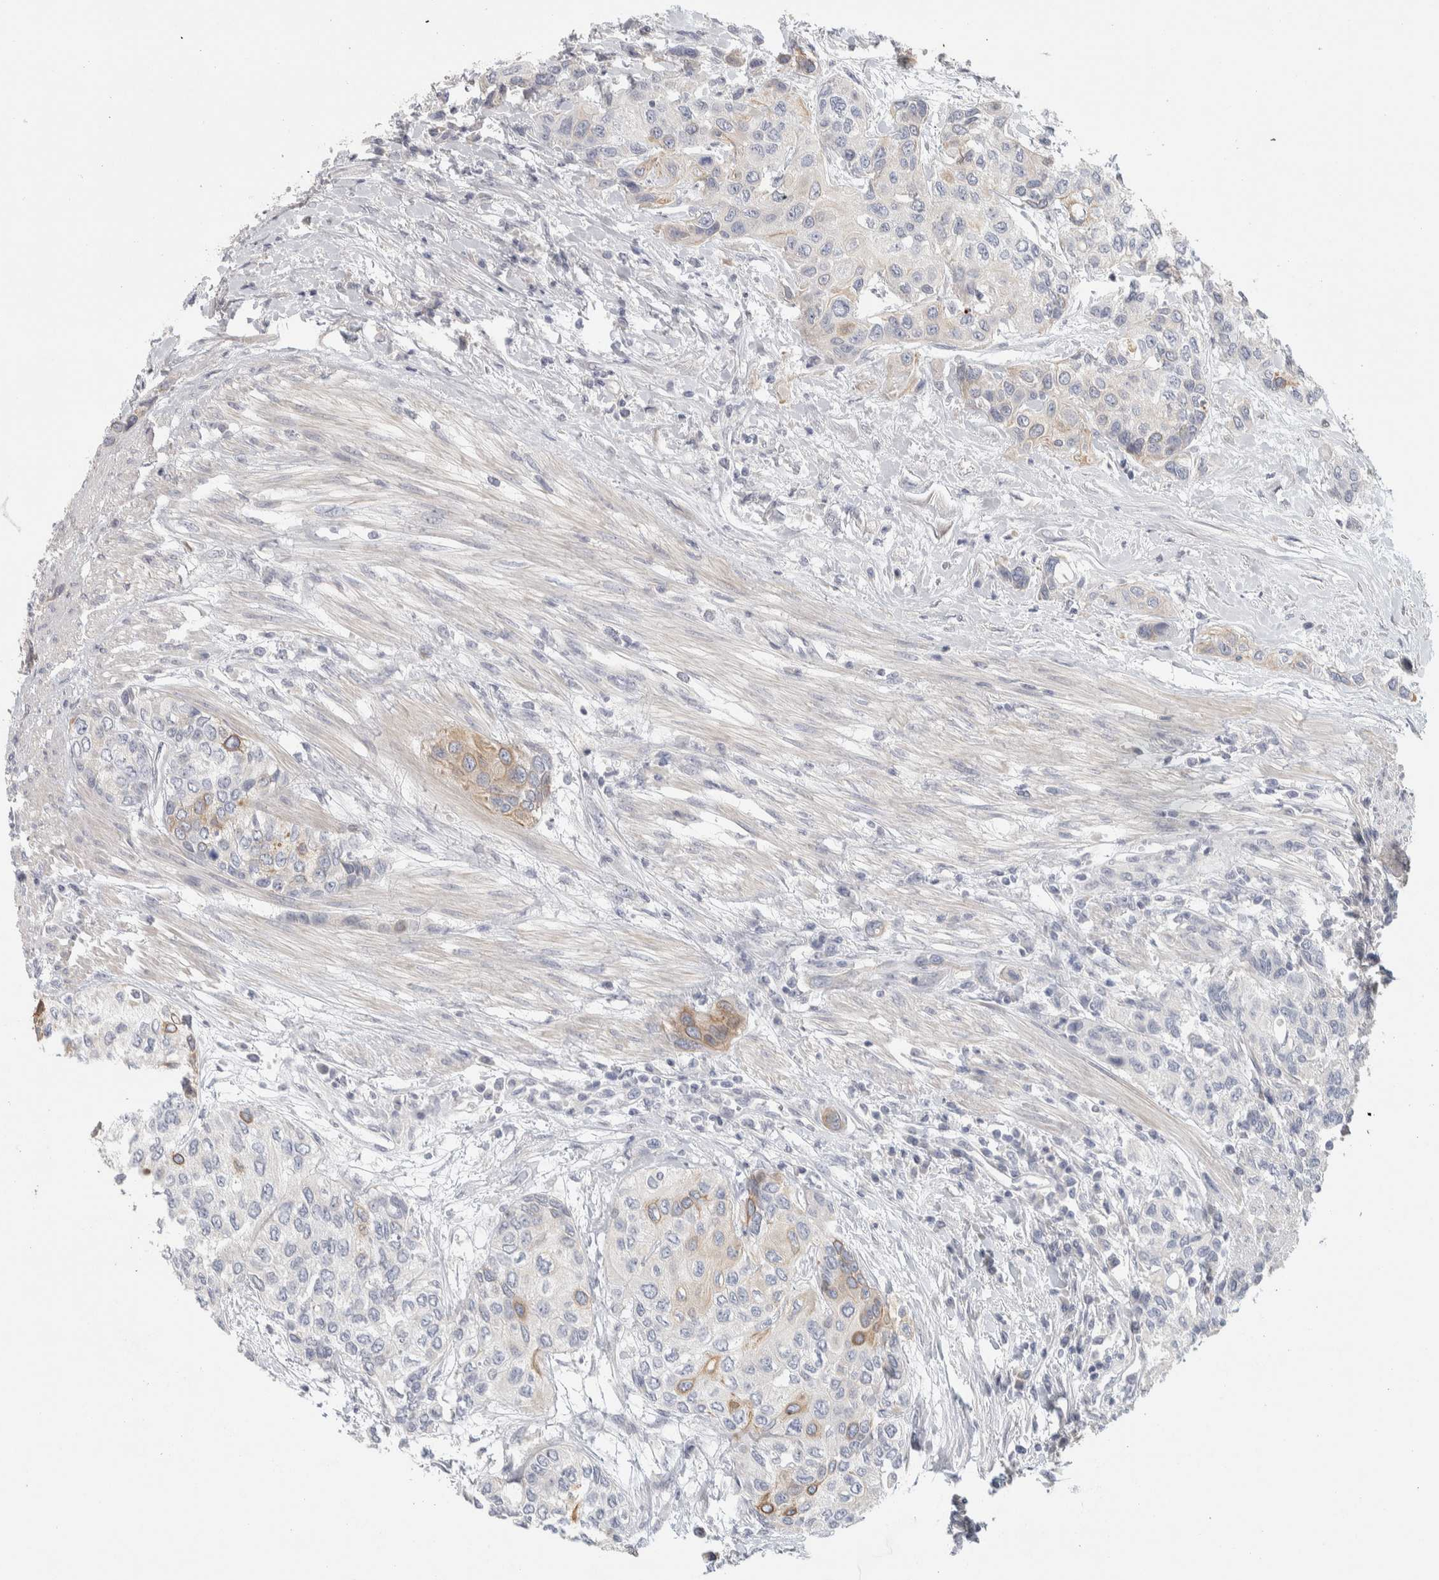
{"staining": {"intensity": "moderate", "quantity": "<25%", "location": "cytoplasmic/membranous"}, "tissue": "urothelial cancer", "cell_type": "Tumor cells", "image_type": "cancer", "snomed": [{"axis": "morphology", "description": "Urothelial carcinoma, High grade"}, {"axis": "topography", "description": "Urinary bladder"}], "caption": "Moderate cytoplasmic/membranous protein staining is appreciated in approximately <25% of tumor cells in high-grade urothelial carcinoma.", "gene": "DCXR", "patient": {"sex": "female", "age": 56}}